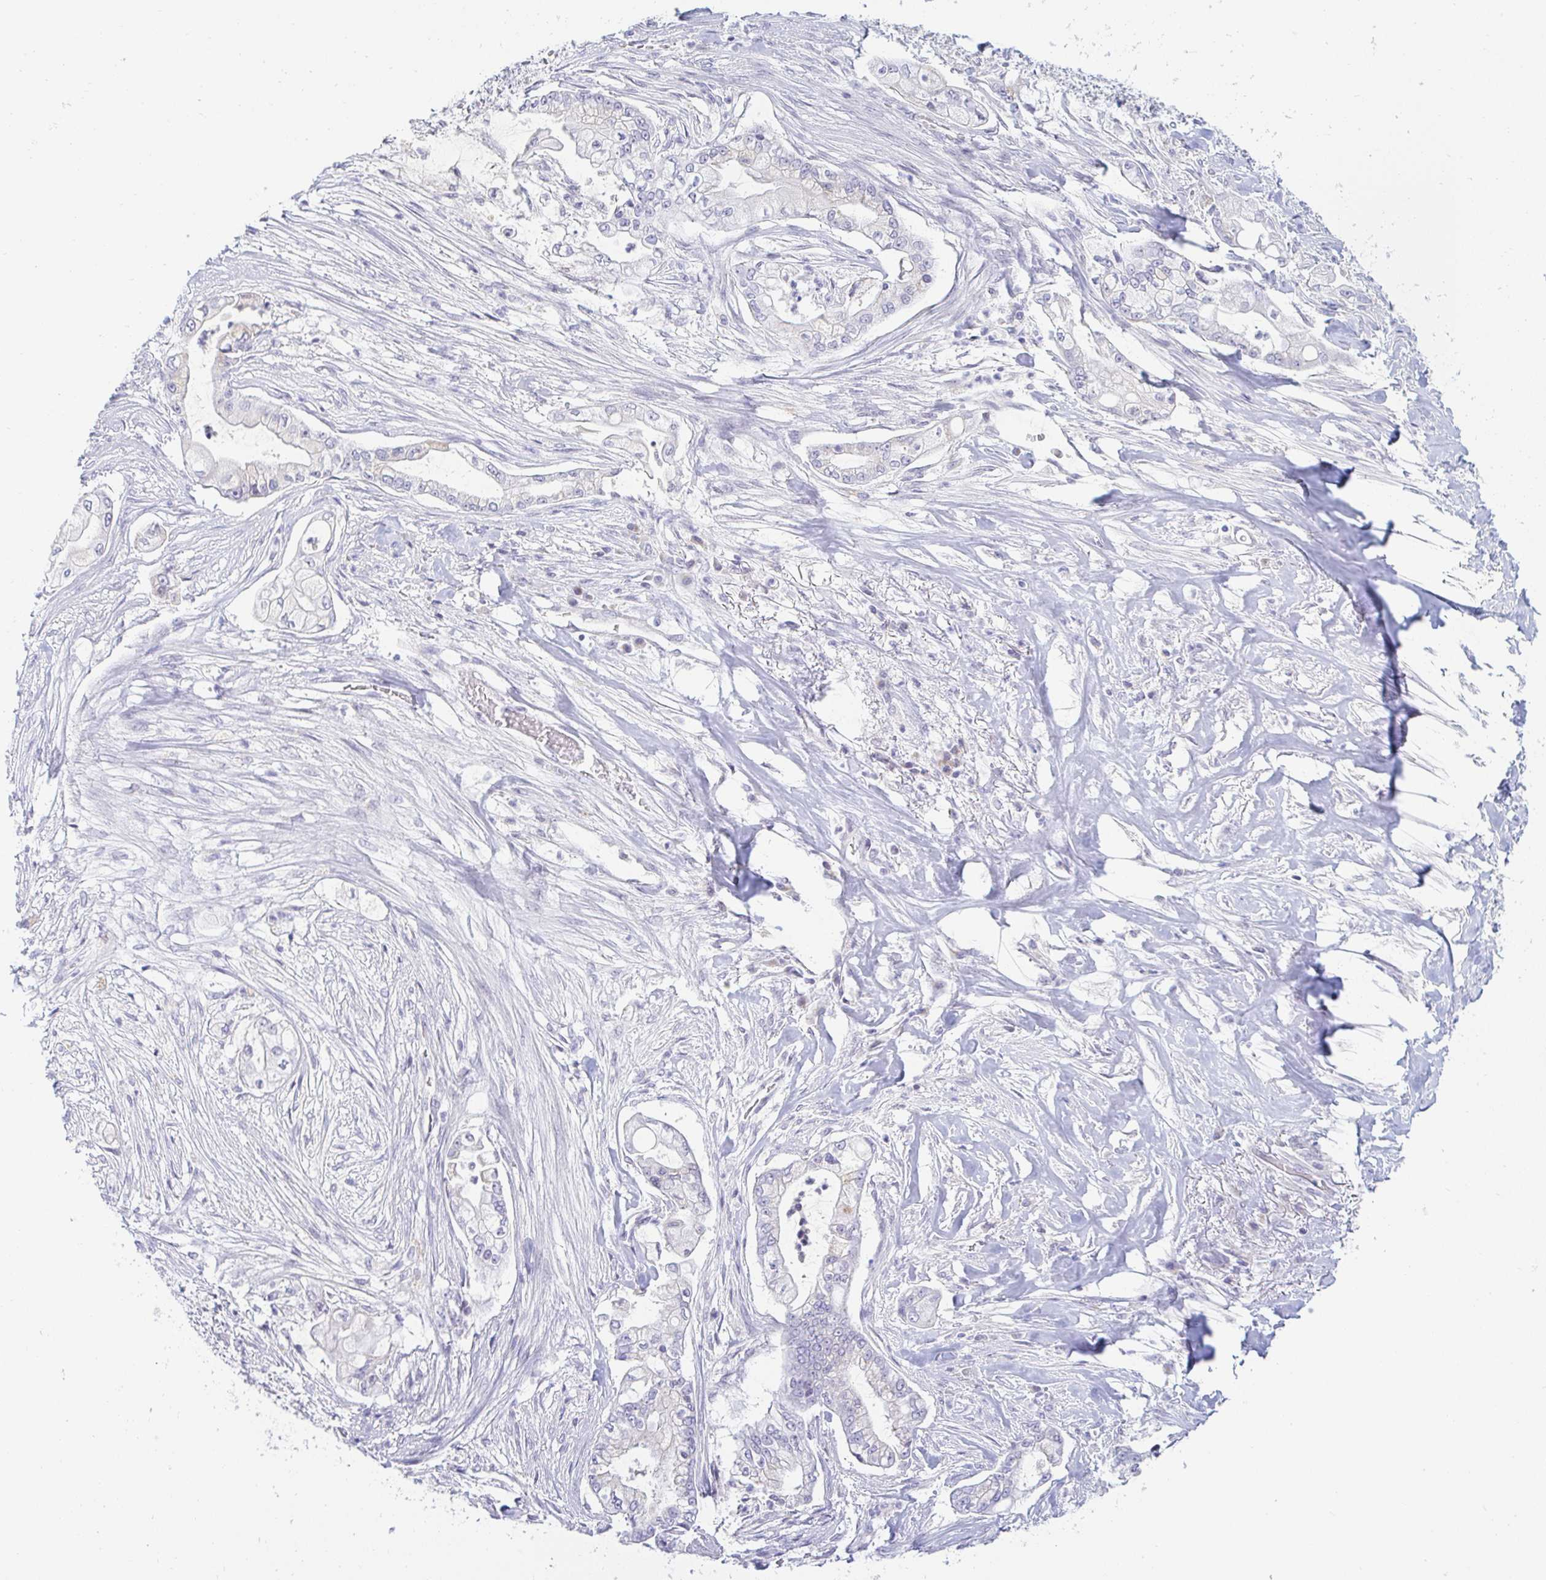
{"staining": {"intensity": "negative", "quantity": "none", "location": "none"}, "tissue": "pancreatic cancer", "cell_type": "Tumor cells", "image_type": "cancer", "snomed": [{"axis": "morphology", "description": "Adenocarcinoma, NOS"}, {"axis": "topography", "description": "Pancreas"}], "caption": "Tumor cells are negative for protein expression in human adenocarcinoma (pancreatic).", "gene": "OR51D1", "patient": {"sex": "female", "age": 69}}